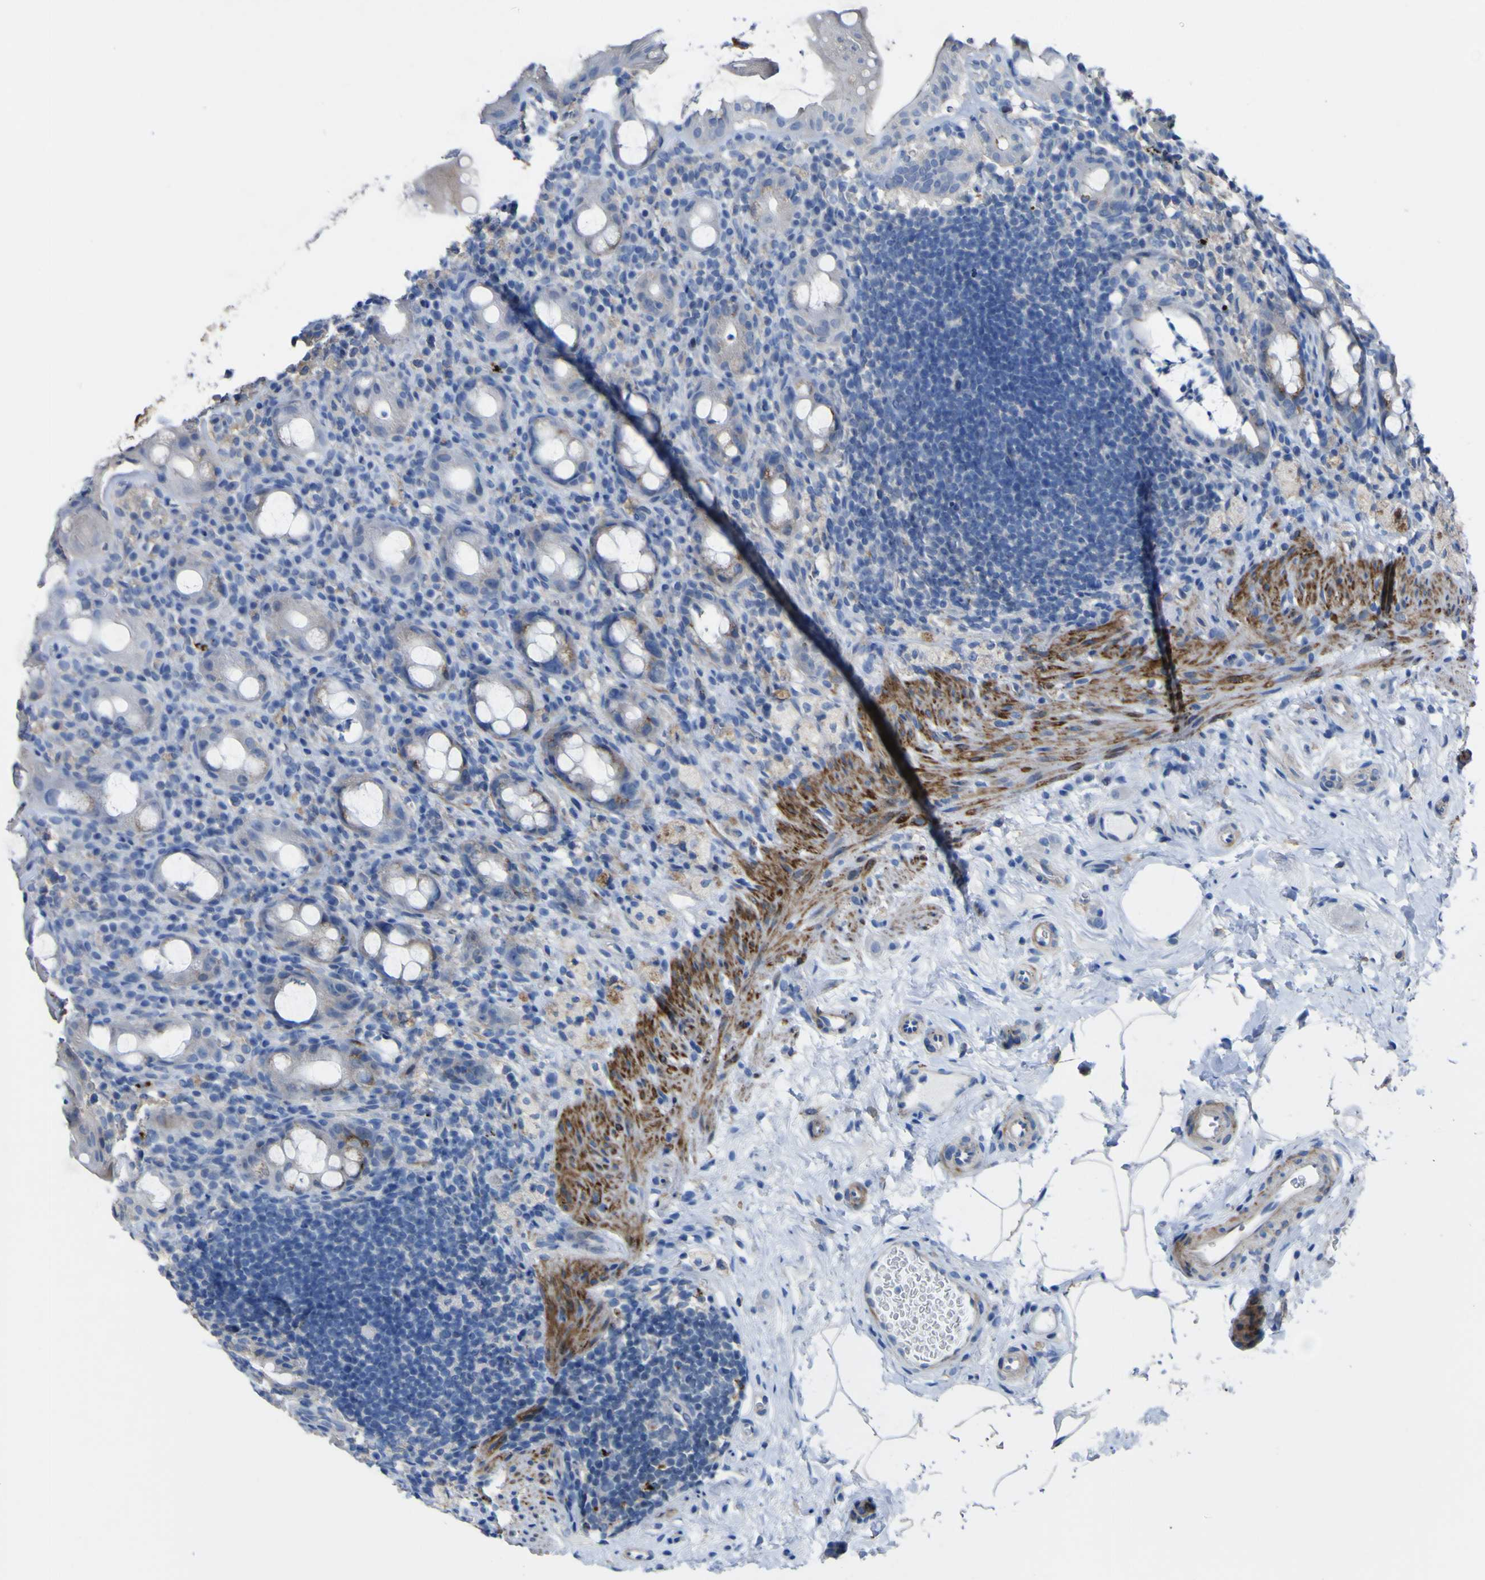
{"staining": {"intensity": "weak", "quantity": "<25%", "location": "cytoplasmic/membranous"}, "tissue": "rectum", "cell_type": "Glandular cells", "image_type": "normal", "snomed": [{"axis": "morphology", "description": "Normal tissue, NOS"}, {"axis": "topography", "description": "Rectum"}], "caption": "A high-resolution micrograph shows immunohistochemistry staining of unremarkable rectum, which reveals no significant positivity in glandular cells.", "gene": "AGO4", "patient": {"sex": "male", "age": 44}}